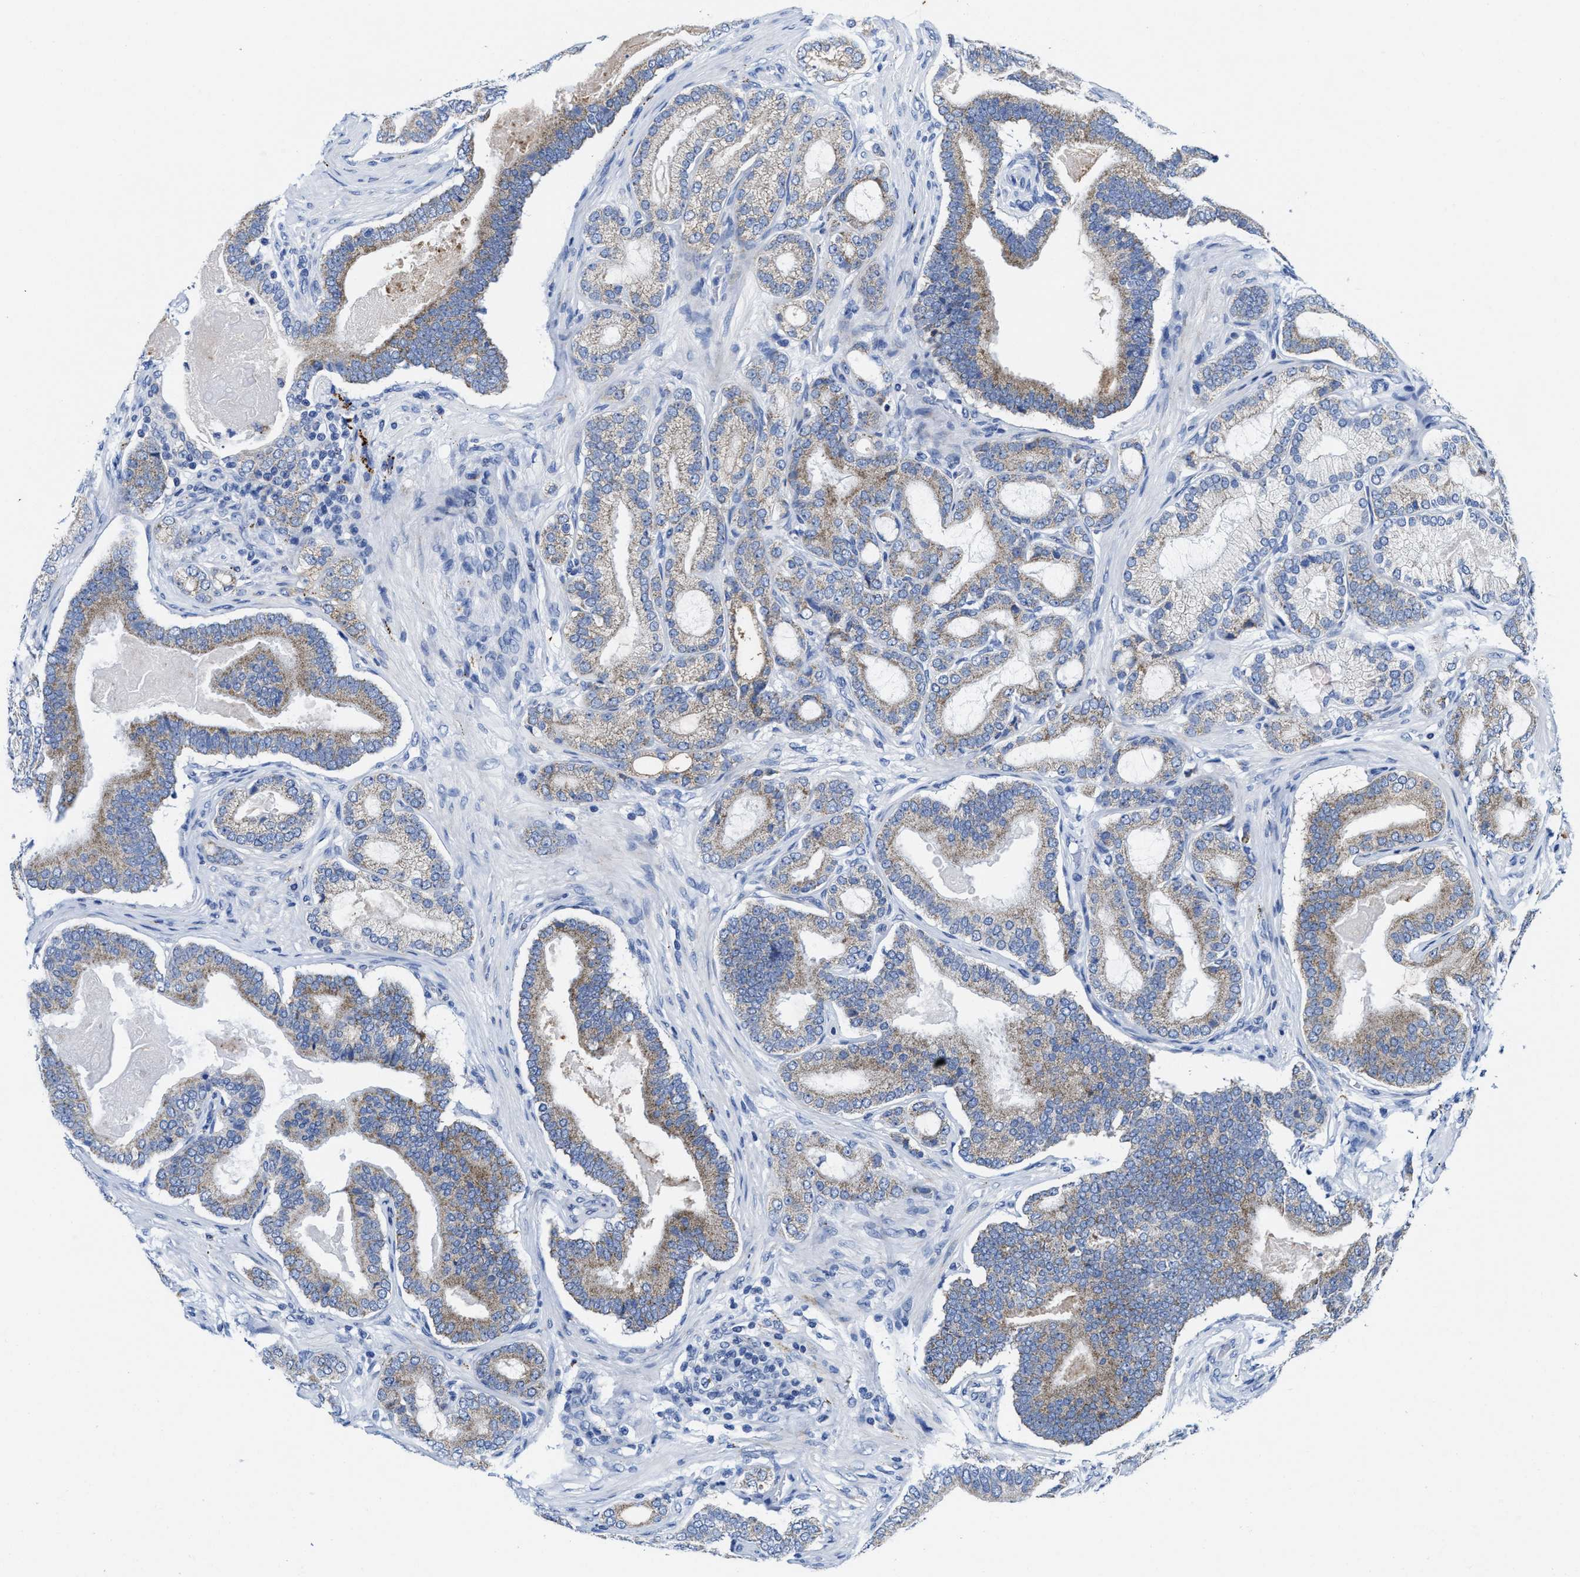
{"staining": {"intensity": "weak", "quantity": ">75%", "location": "cytoplasmic/membranous"}, "tissue": "prostate cancer", "cell_type": "Tumor cells", "image_type": "cancer", "snomed": [{"axis": "morphology", "description": "Adenocarcinoma, High grade"}, {"axis": "topography", "description": "Prostate"}], "caption": "A micrograph of prostate high-grade adenocarcinoma stained for a protein exhibits weak cytoplasmic/membranous brown staining in tumor cells.", "gene": "TBRG4", "patient": {"sex": "male", "age": 60}}